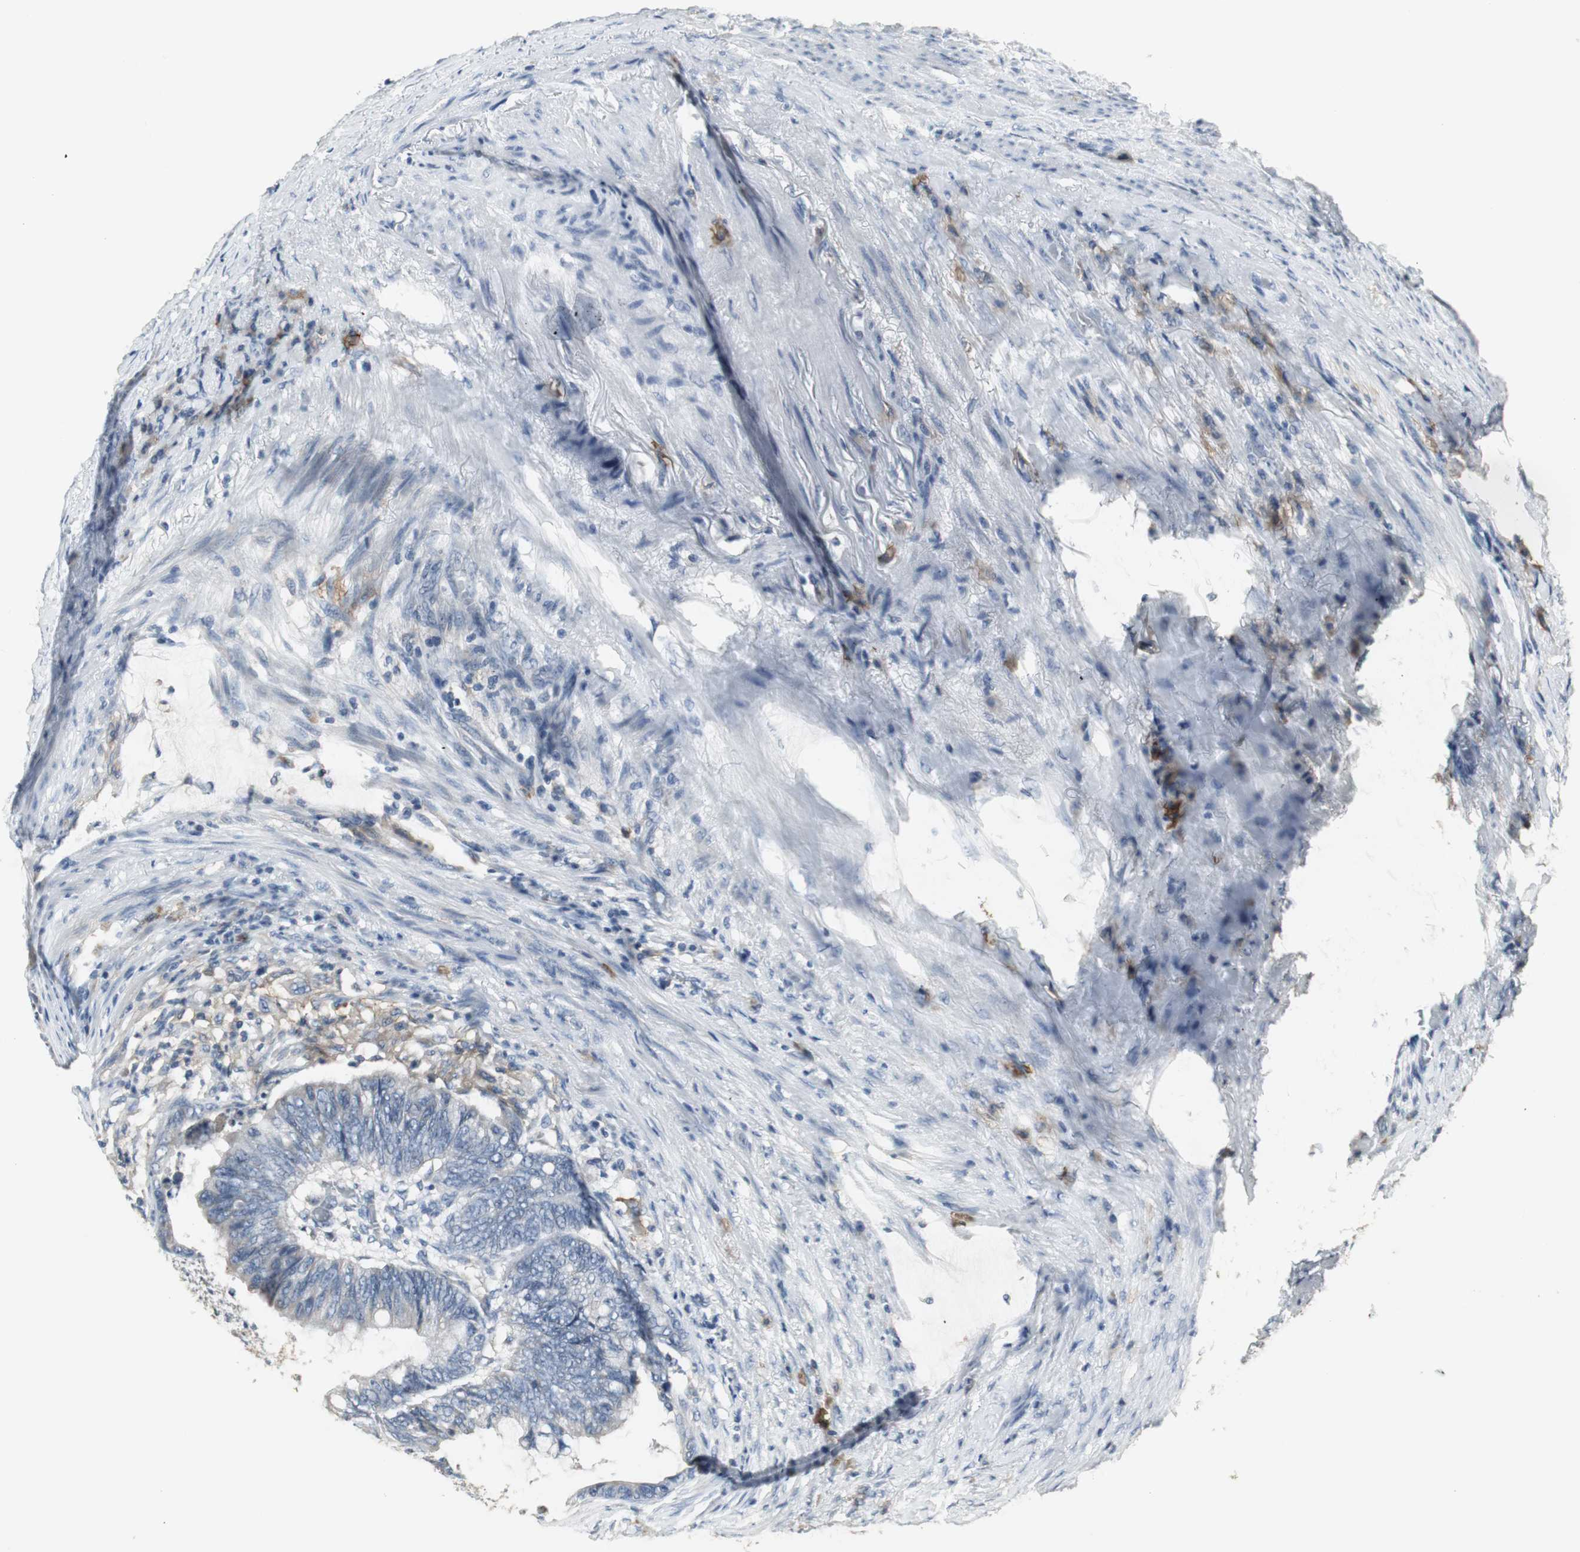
{"staining": {"intensity": "negative", "quantity": "none", "location": "none"}, "tissue": "colorectal cancer", "cell_type": "Tumor cells", "image_type": "cancer", "snomed": [{"axis": "morphology", "description": "Normal tissue, NOS"}, {"axis": "morphology", "description": "Adenocarcinoma, NOS"}, {"axis": "topography", "description": "Rectum"}, {"axis": "topography", "description": "Peripheral nerve tissue"}], "caption": "Protein analysis of adenocarcinoma (colorectal) displays no significant expression in tumor cells.", "gene": "SLC2A5", "patient": {"sex": "male", "age": 92}}